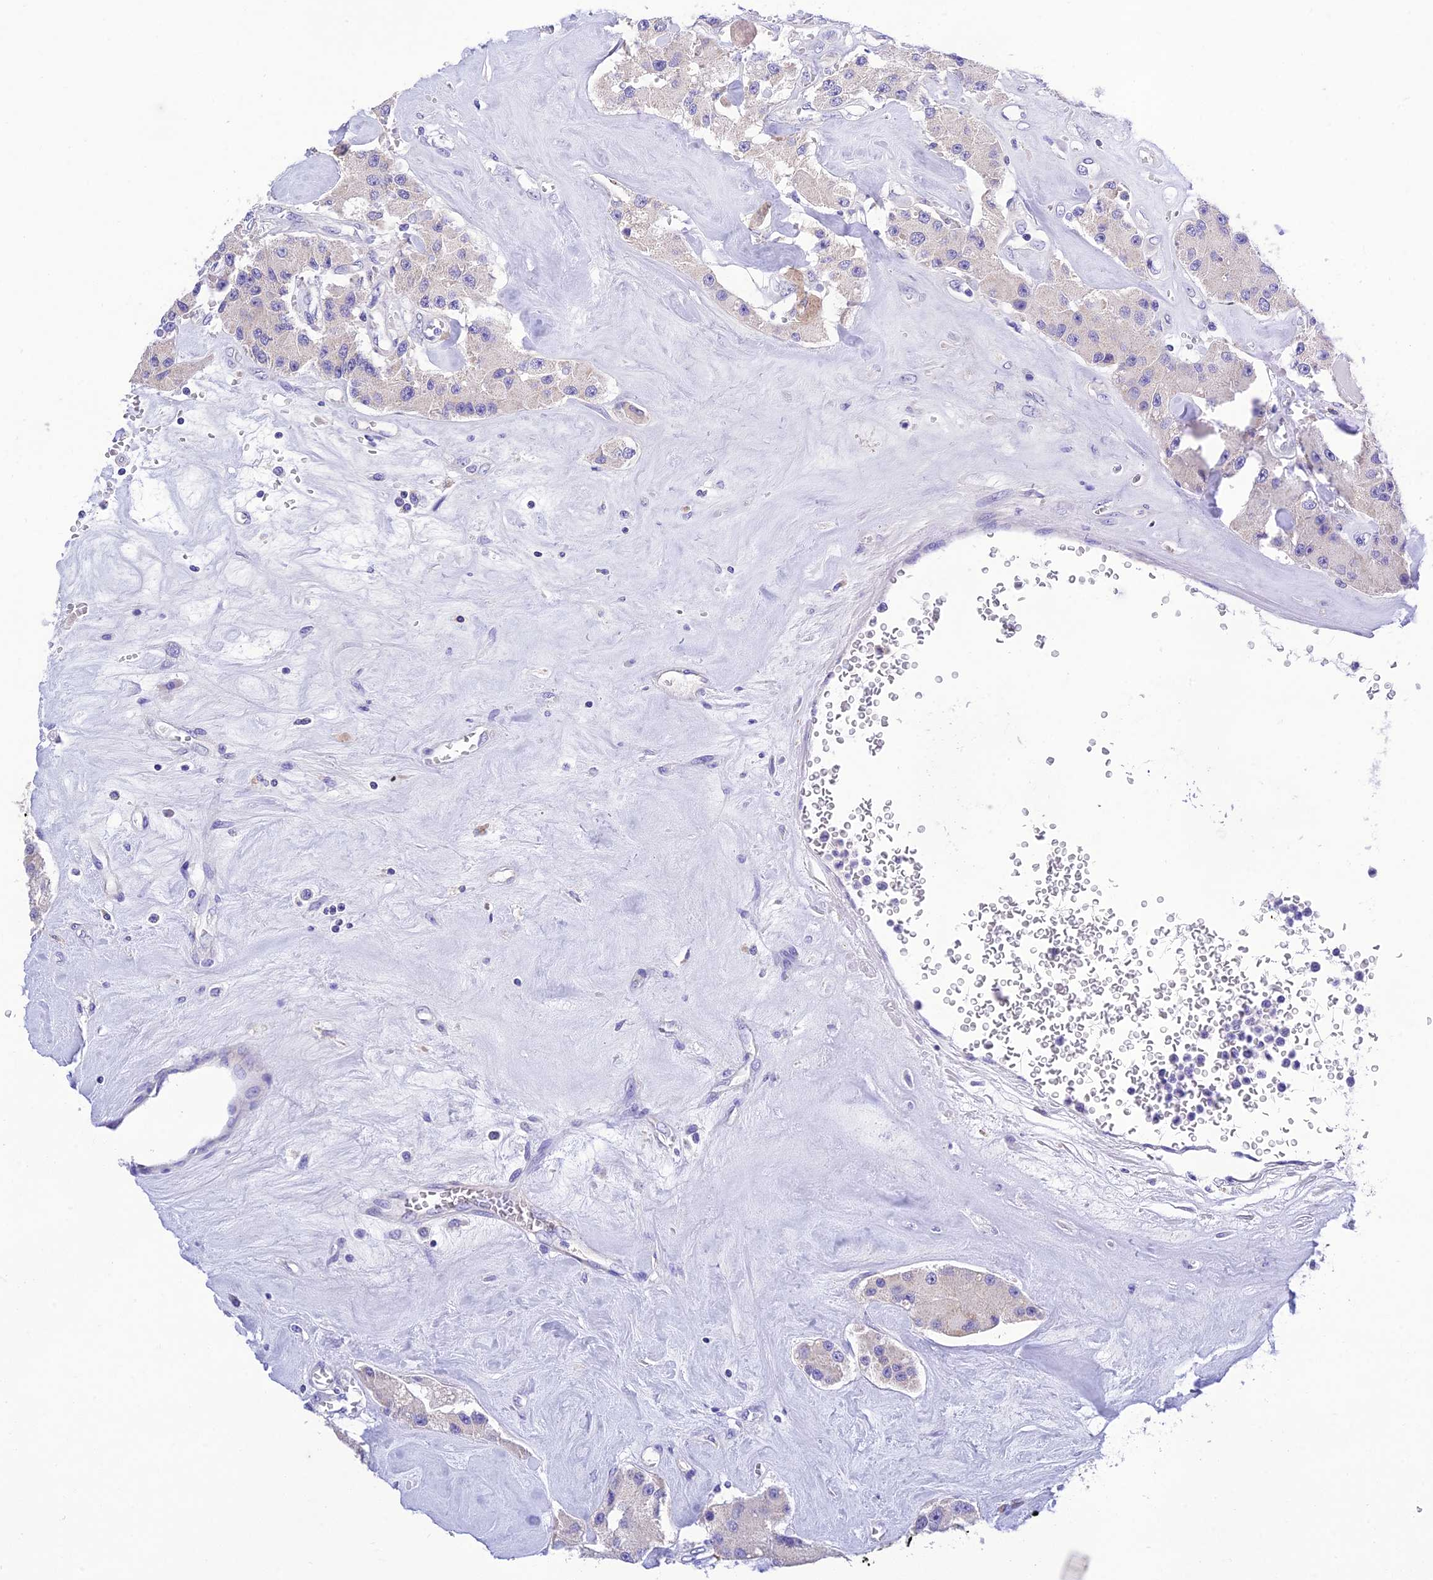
{"staining": {"intensity": "negative", "quantity": "none", "location": "none"}, "tissue": "carcinoid", "cell_type": "Tumor cells", "image_type": "cancer", "snomed": [{"axis": "morphology", "description": "Carcinoid, malignant, NOS"}, {"axis": "topography", "description": "Pancreas"}], "caption": "DAB (3,3'-diaminobenzidine) immunohistochemical staining of human malignant carcinoid demonstrates no significant staining in tumor cells. (Immunohistochemistry, brightfield microscopy, high magnification).", "gene": "MS4A5", "patient": {"sex": "male", "age": 41}}